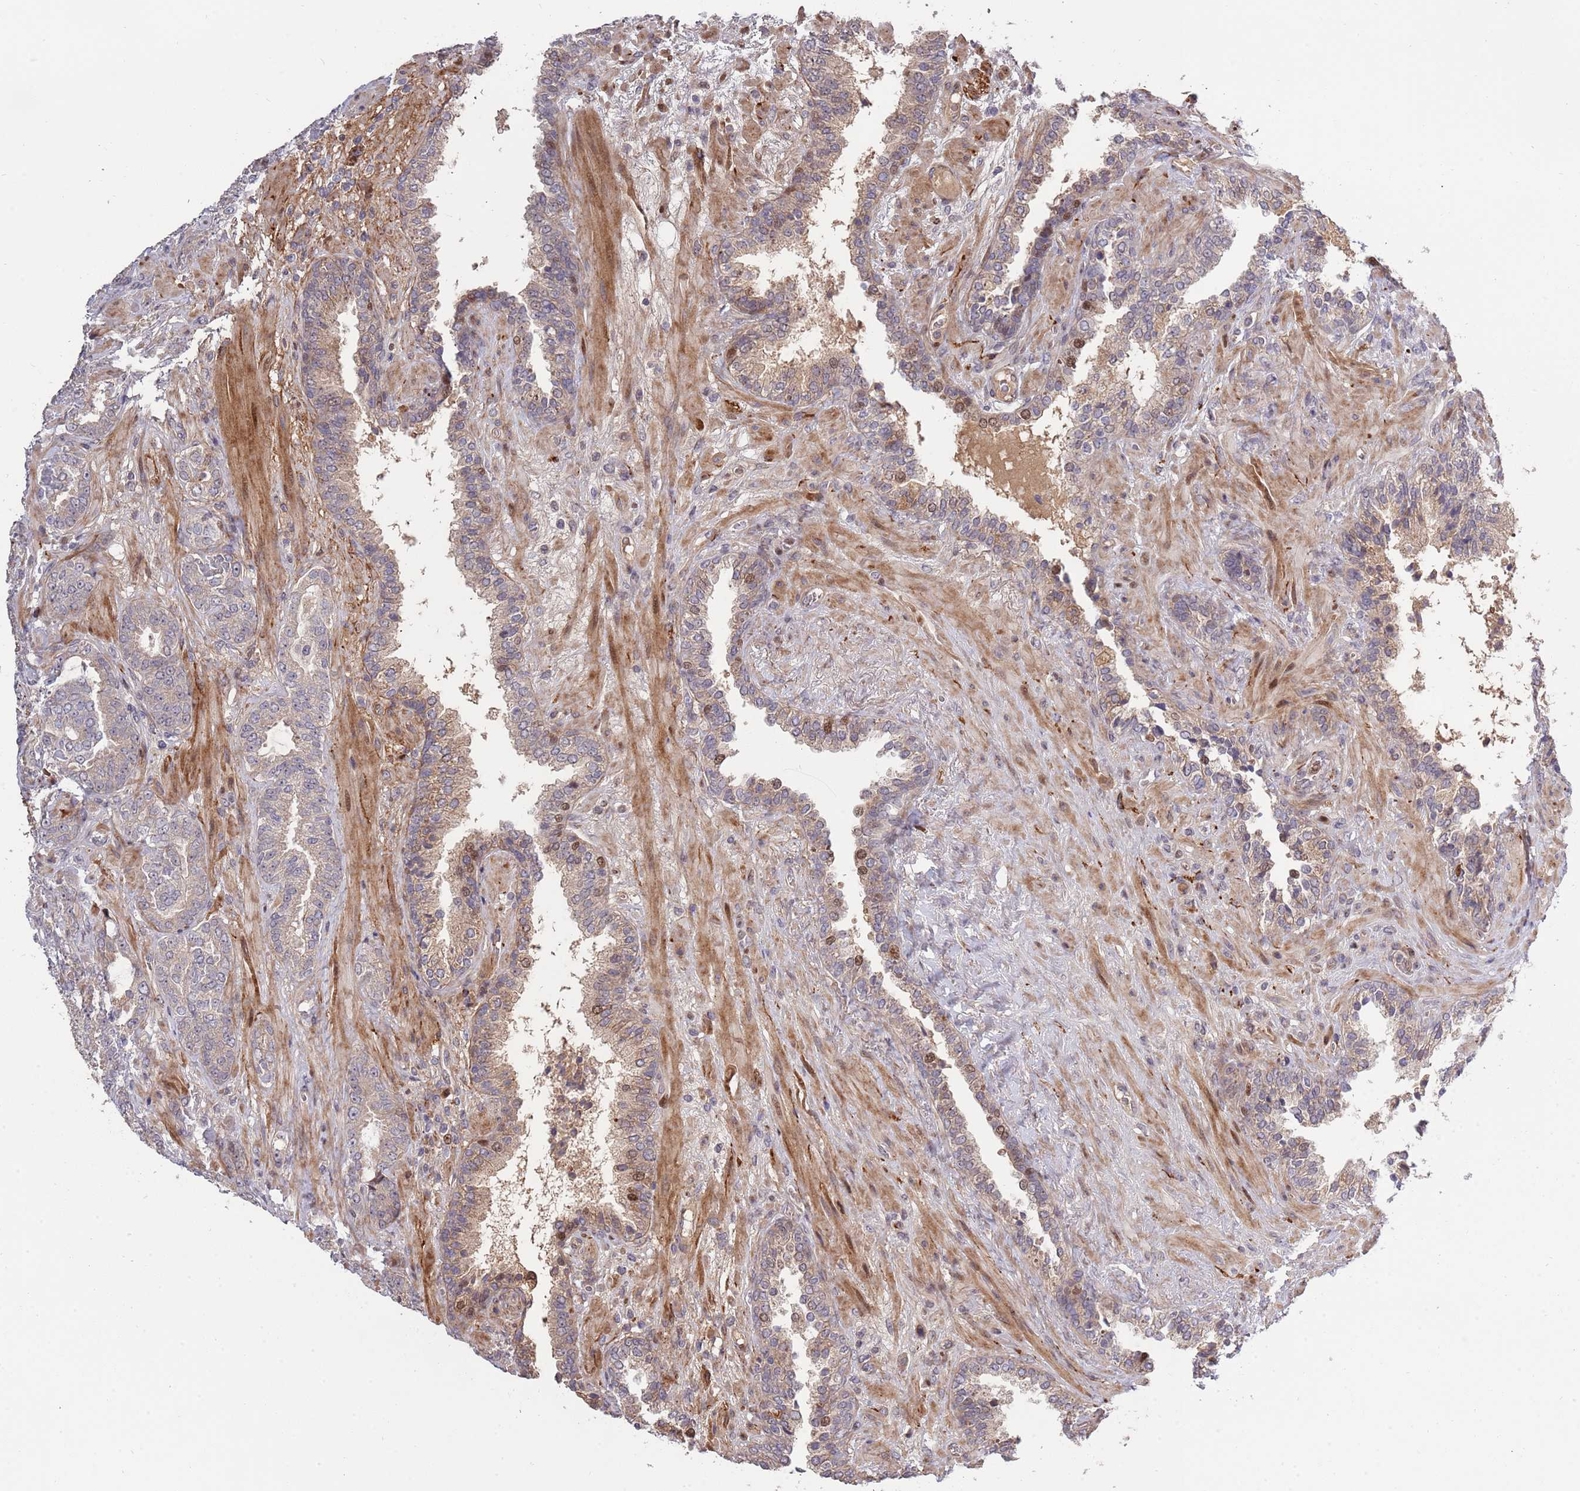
{"staining": {"intensity": "weak", "quantity": "25%-75%", "location": "cytoplasmic/membranous"}, "tissue": "prostate cancer", "cell_type": "Tumor cells", "image_type": "cancer", "snomed": [{"axis": "morphology", "description": "Adenocarcinoma, High grade"}, {"axis": "topography", "description": "Prostate"}], "caption": "Immunohistochemistry (IHC) photomicrograph of prostate cancer (adenocarcinoma (high-grade)) stained for a protein (brown), which exhibits low levels of weak cytoplasmic/membranous staining in approximately 25%-75% of tumor cells.", "gene": "SYNDIG1L", "patient": {"sex": "male", "age": 71}}